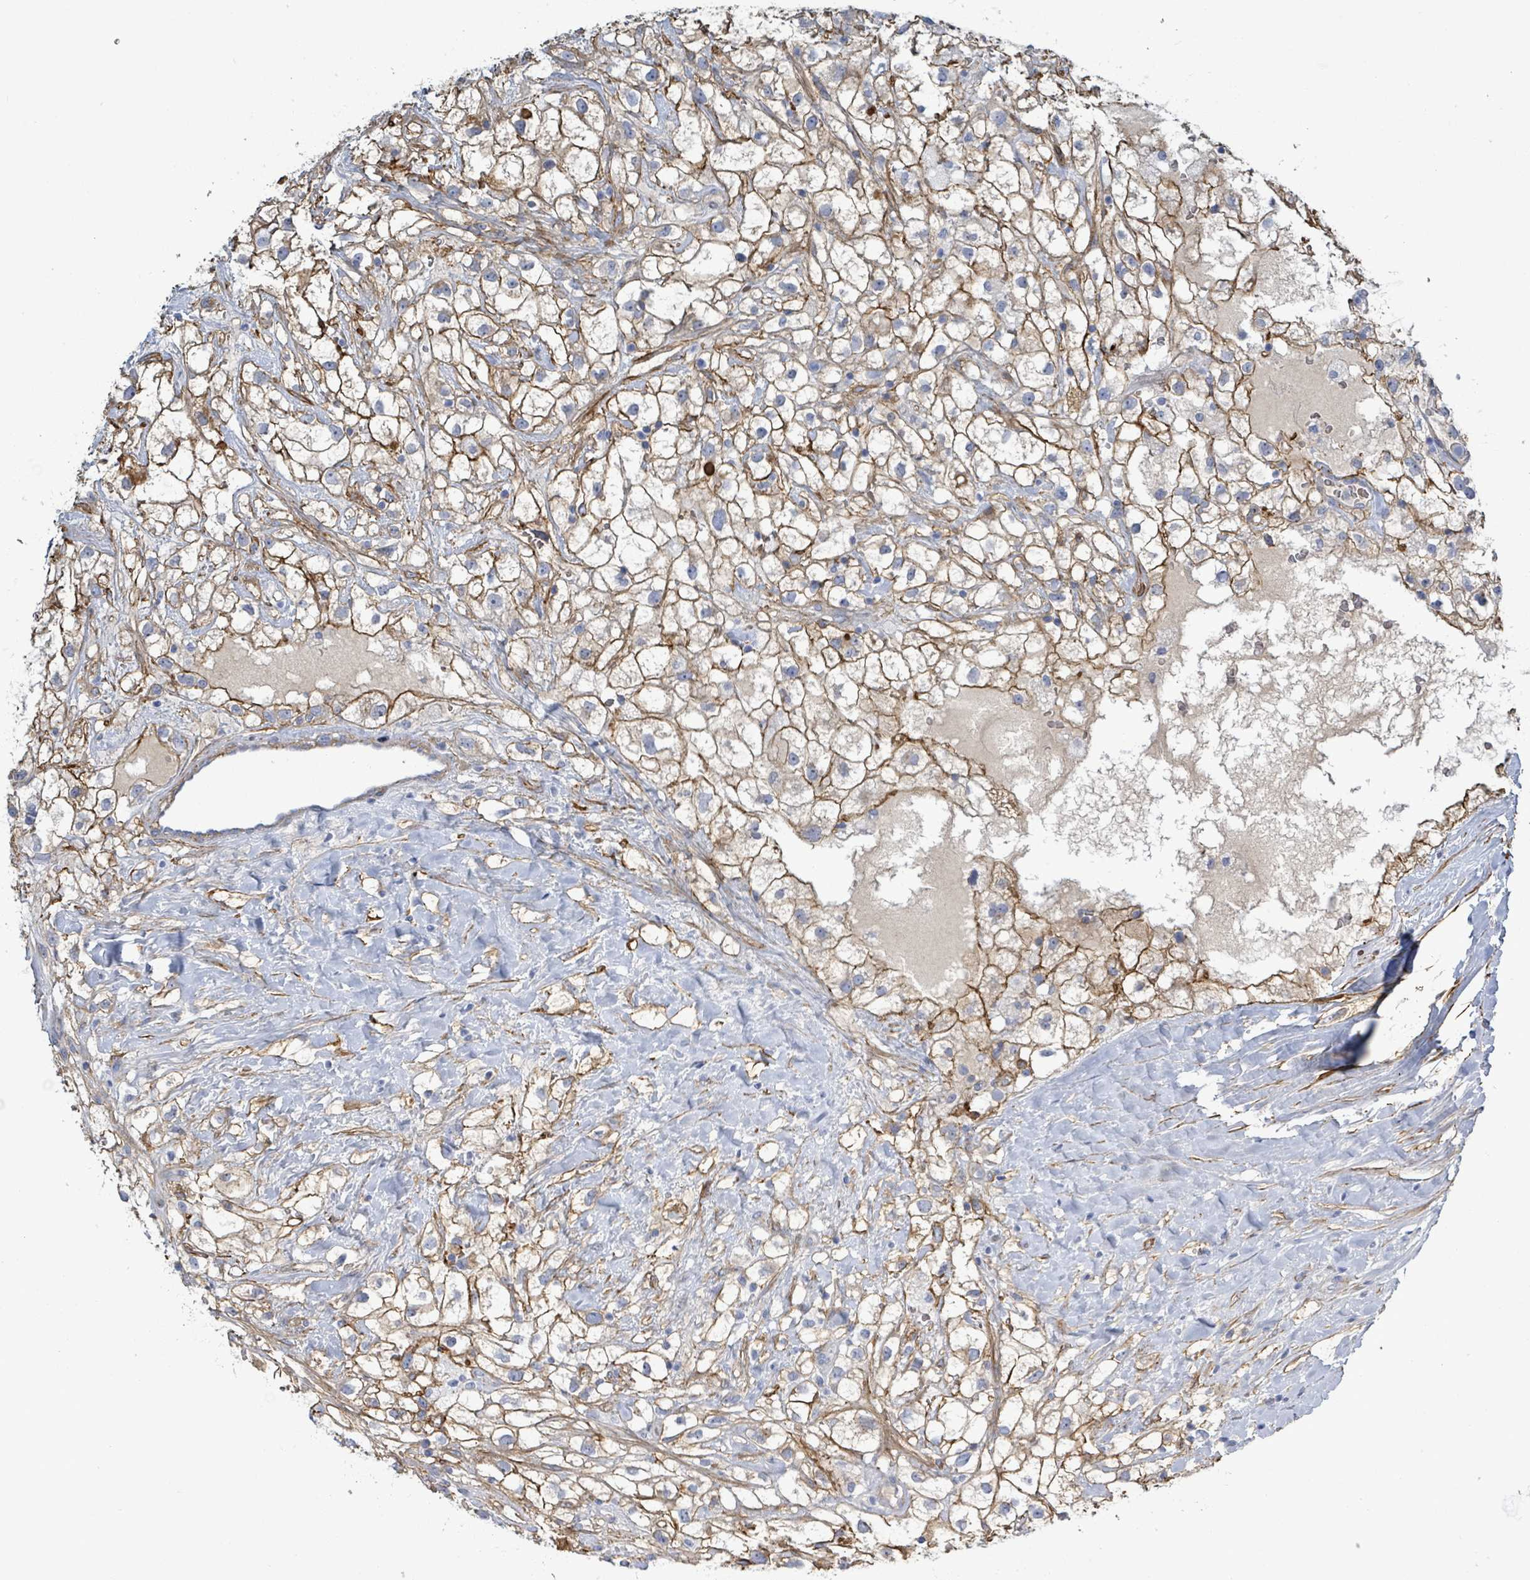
{"staining": {"intensity": "moderate", "quantity": "25%-75%", "location": "cytoplasmic/membranous"}, "tissue": "renal cancer", "cell_type": "Tumor cells", "image_type": "cancer", "snomed": [{"axis": "morphology", "description": "Adenocarcinoma, NOS"}, {"axis": "topography", "description": "Kidney"}], "caption": "Human adenocarcinoma (renal) stained for a protein (brown) displays moderate cytoplasmic/membranous positive staining in about 25%-75% of tumor cells.", "gene": "DMRTC1B", "patient": {"sex": "male", "age": 59}}